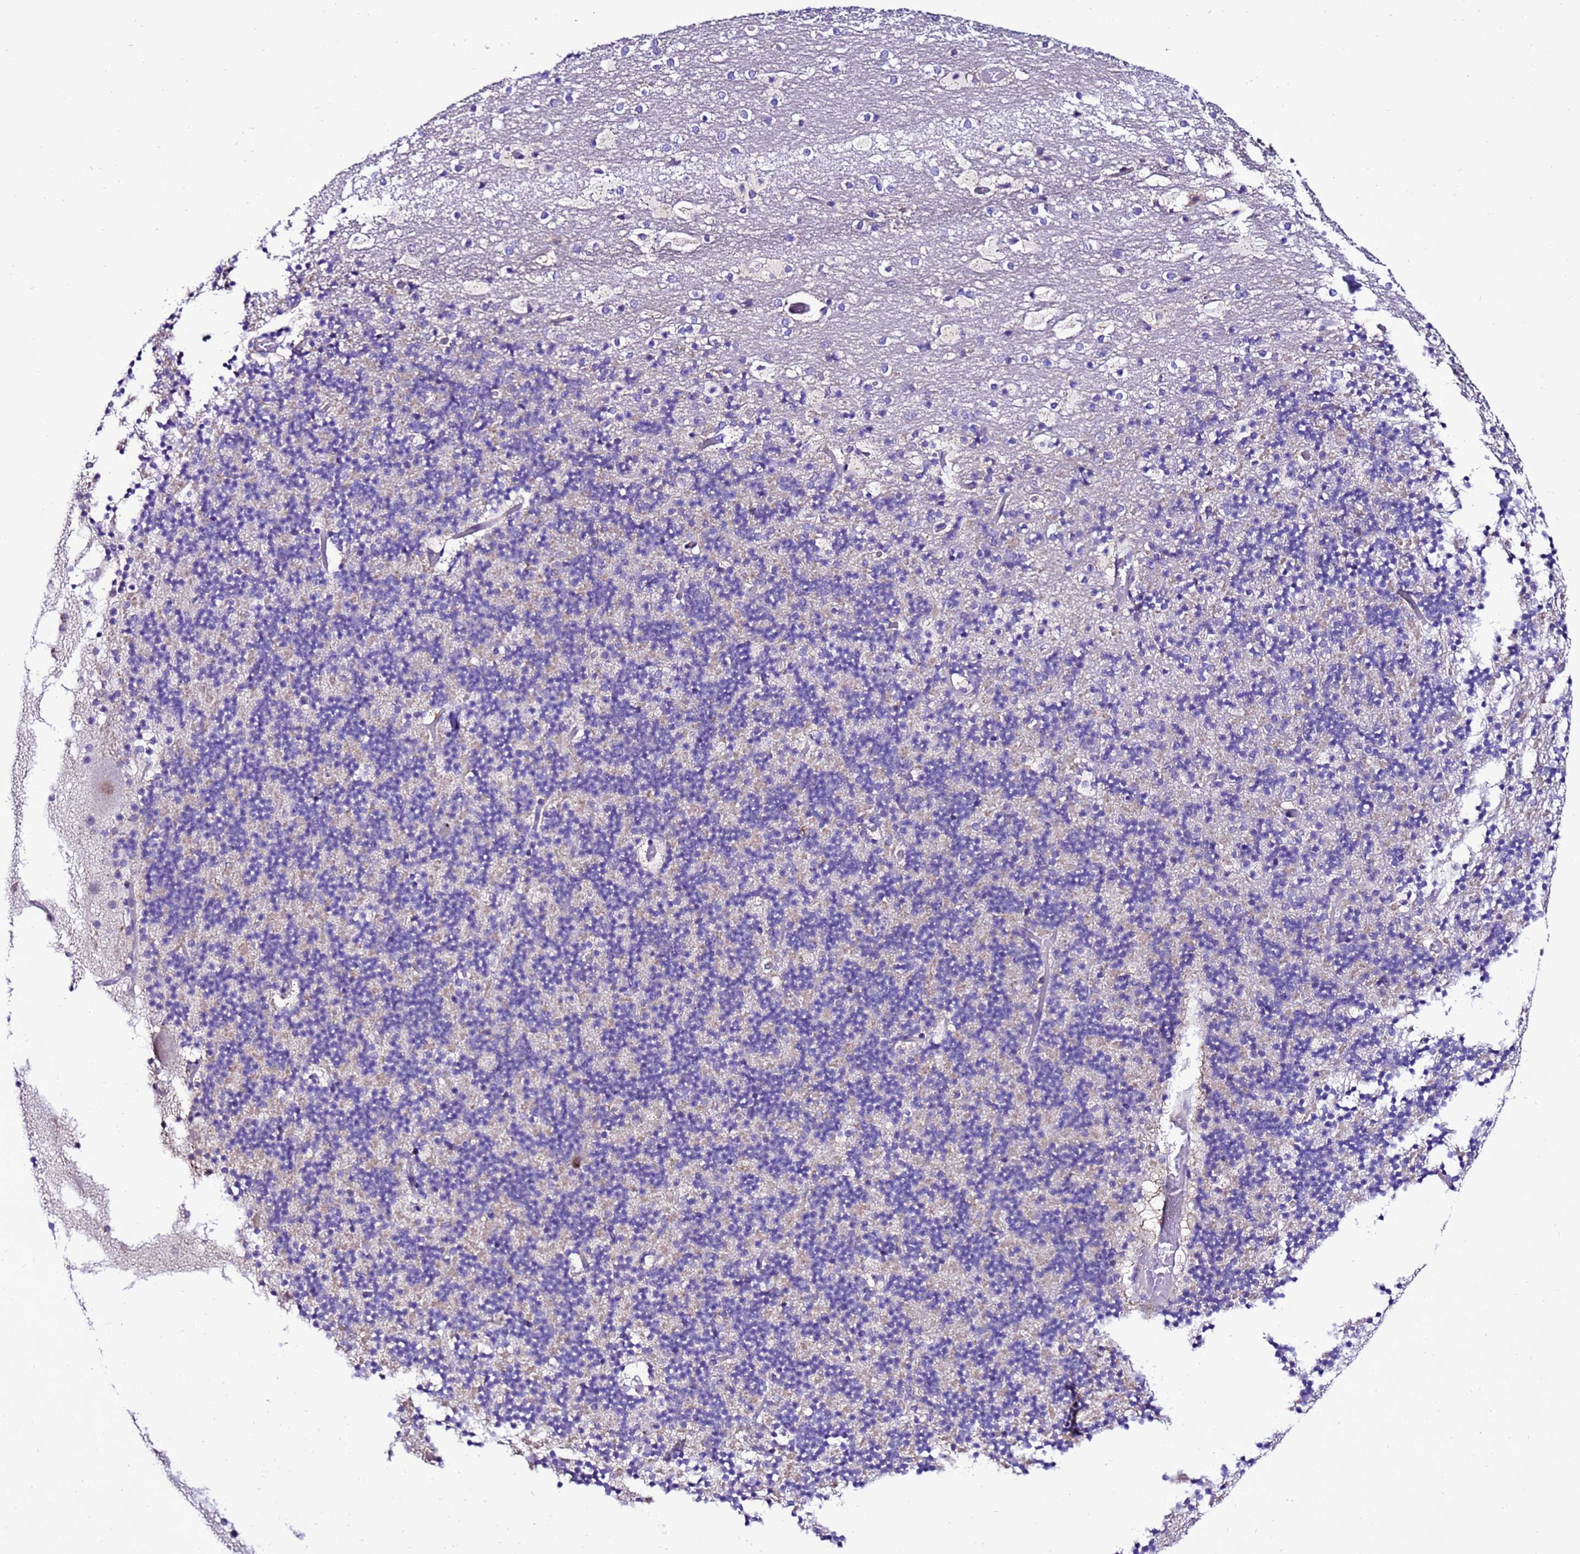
{"staining": {"intensity": "negative", "quantity": "none", "location": "none"}, "tissue": "cerebellum", "cell_type": "Cells in granular layer", "image_type": "normal", "snomed": [{"axis": "morphology", "description": "Normal tissue, NOS"}, {"axis": "topography", "description": "Cerebellum"}], "caption": "Immunohistochemistry image of unremarkable cerebellum stained for a protein (brown), which reveals no staining in cells in granular layer.", "gene": "DPH6", "patient": {"sex": "male", "age": 57}}